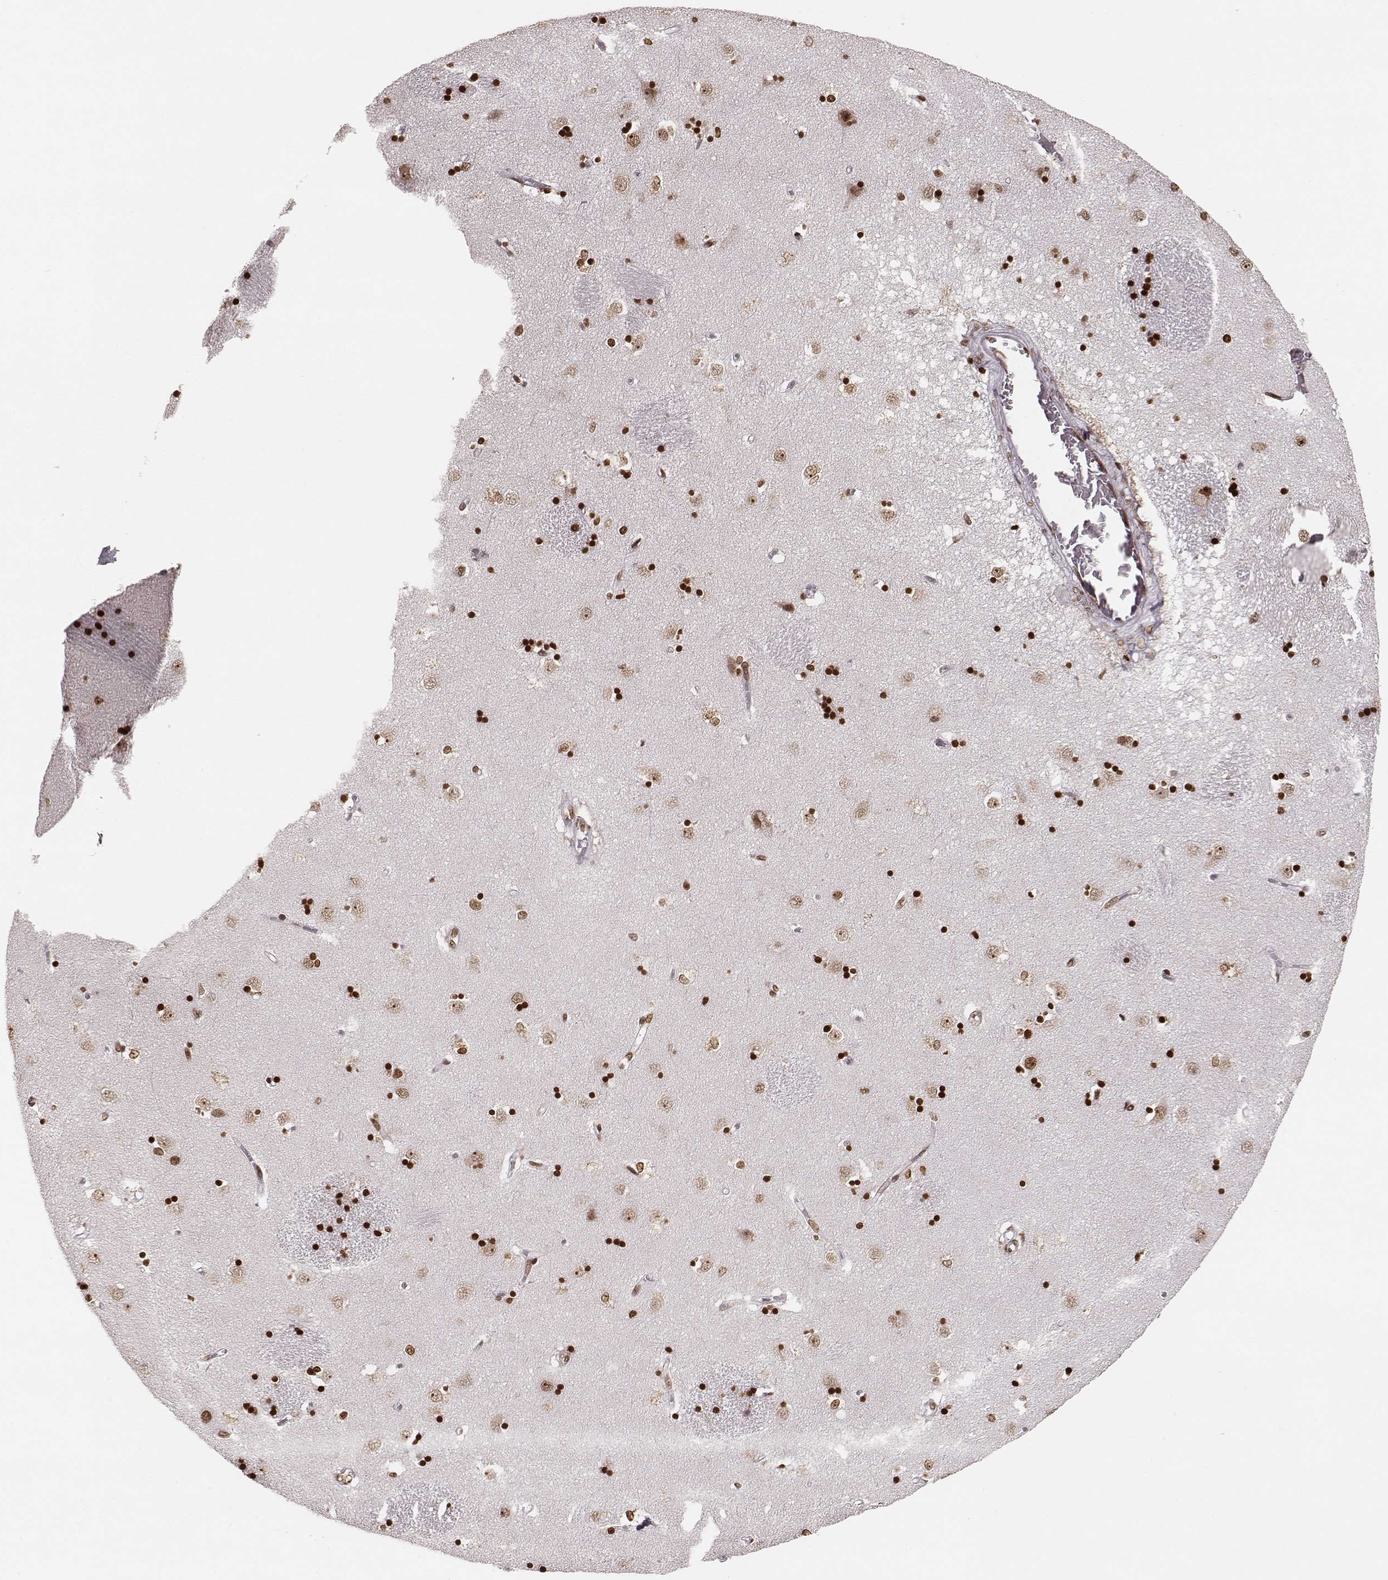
{"staining": {"intensity": "strong", "quantity": ">75%", "location": "nuclear"}, "tissue": "caudate", "cell_type": "Glial cells", "image_type": "normal", "snomed": [{"axis": "morphology", "description": "Normal tissue, NOS"}, {"axis": "topography", "description": "Lateral ventricle wall"}], "caption": "This micrograph shows unremarkable caudate stained with immunohistochemistry (IHC) to label a protein in brown. The nuclear of glial cells show strong positivity for the protein. Nuclei are counter-stained blue.", "gene": "PARP1", "patient": {"sex": "male", "age": 54}}